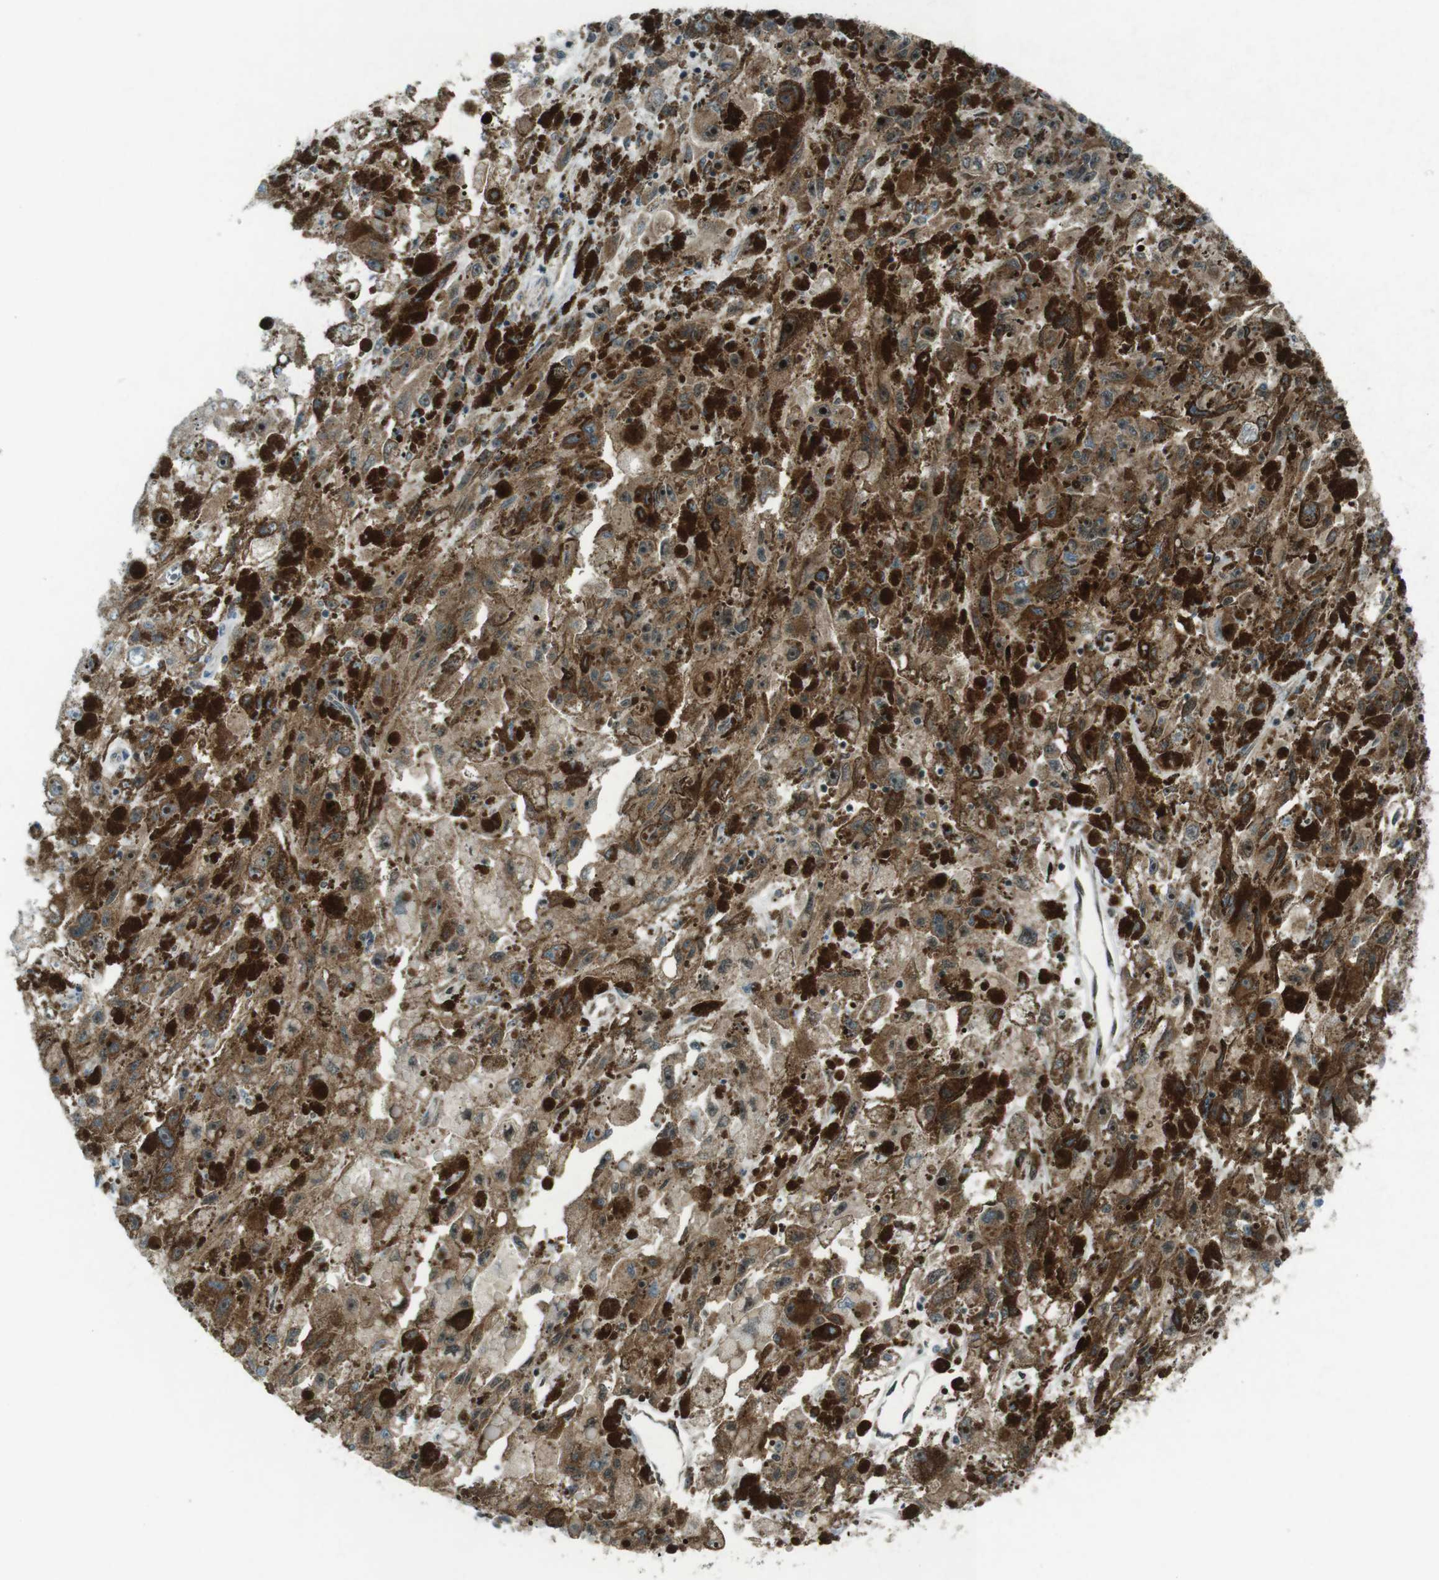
{"staining": {"intensity": "moderate", "quantity": ">75%", "location": "cytoplasmic/membranous"}, "tissue": "melanoma", "cell_type": "Tumor cells", "image_type": "cancer", "snomed": [{"axis": "morphology", "description": "Malignant melanoma, NOS"}, {"axis": "topography", "description": "Skin"}], "caption": "Immunohistochemistry (IHC) of malignant melanoma displays medium levels of moderate cytoplasmic/membranous staining in approximately >75% of tumor cells.", "gene": "CSNK1D", "patient": {"sex": "female", "age": 104}}